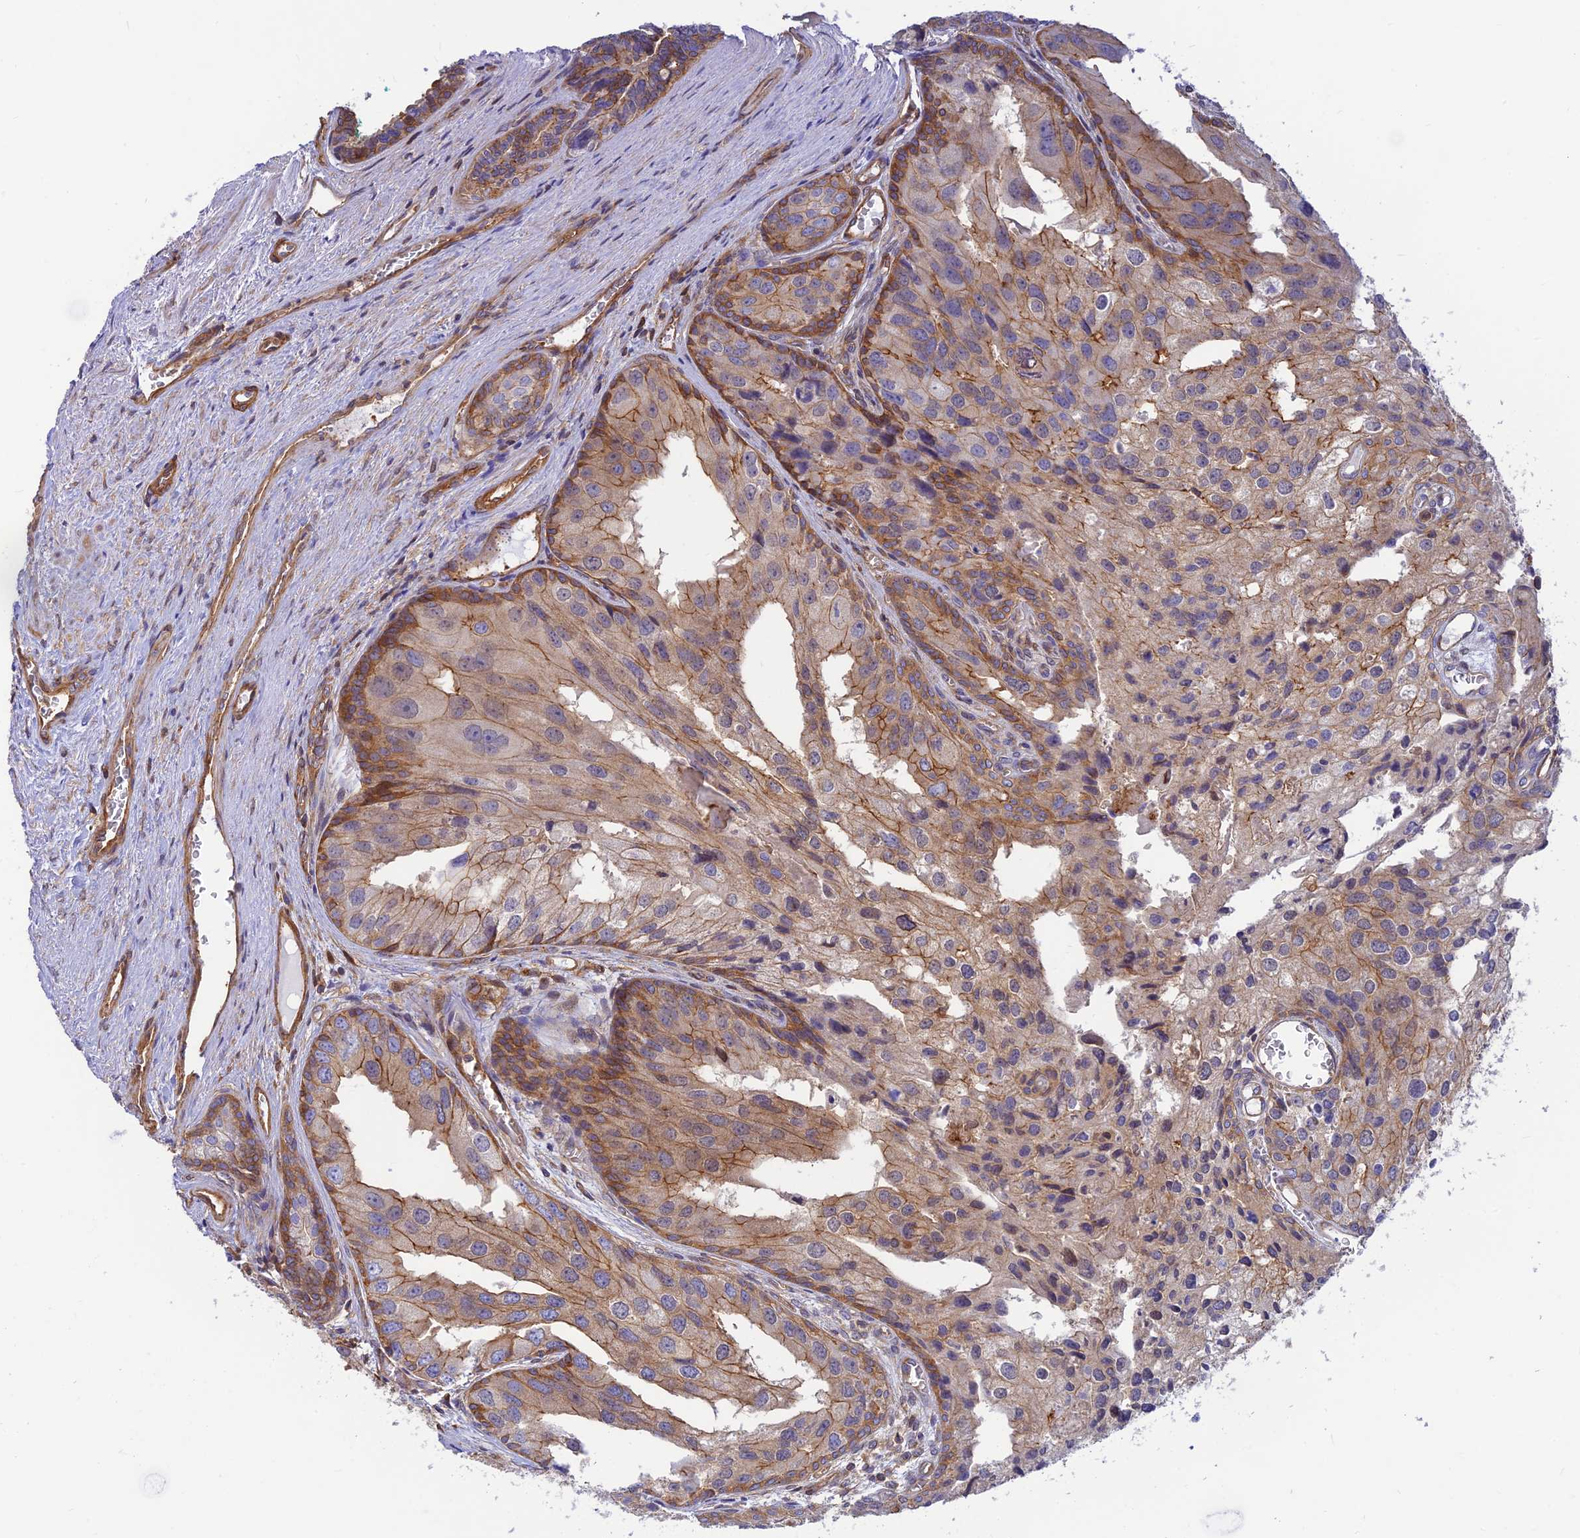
{"staining": {"intensity": "moderate", "quantity": "25%-75%", "location": "cytoplasmic/membranous"}, "tissue": "prostate cancer", "cell_type": "Tumor cells", "image_type": "cancer", "snomed": [{"axis": "morphology", "description": "Adenocarcinoma, High grade"}, {"axis": "topography", "description": "Prostate"}], "caption": "Protein staining of prostate cancer (adenocarcinoma (high-grade)) tissue displays moderate cytoplasmic/membranous staining in approximately 25%-75% of tumor cells. The staining is performed using DAB (3,3'-diaminobenzidine) brown chromogen to label protein expression. The nuclei are counter-stained blue using hematoxylin.", "gene": "PPP1R12C", "patient": {"sex": "male", "age": 62}}